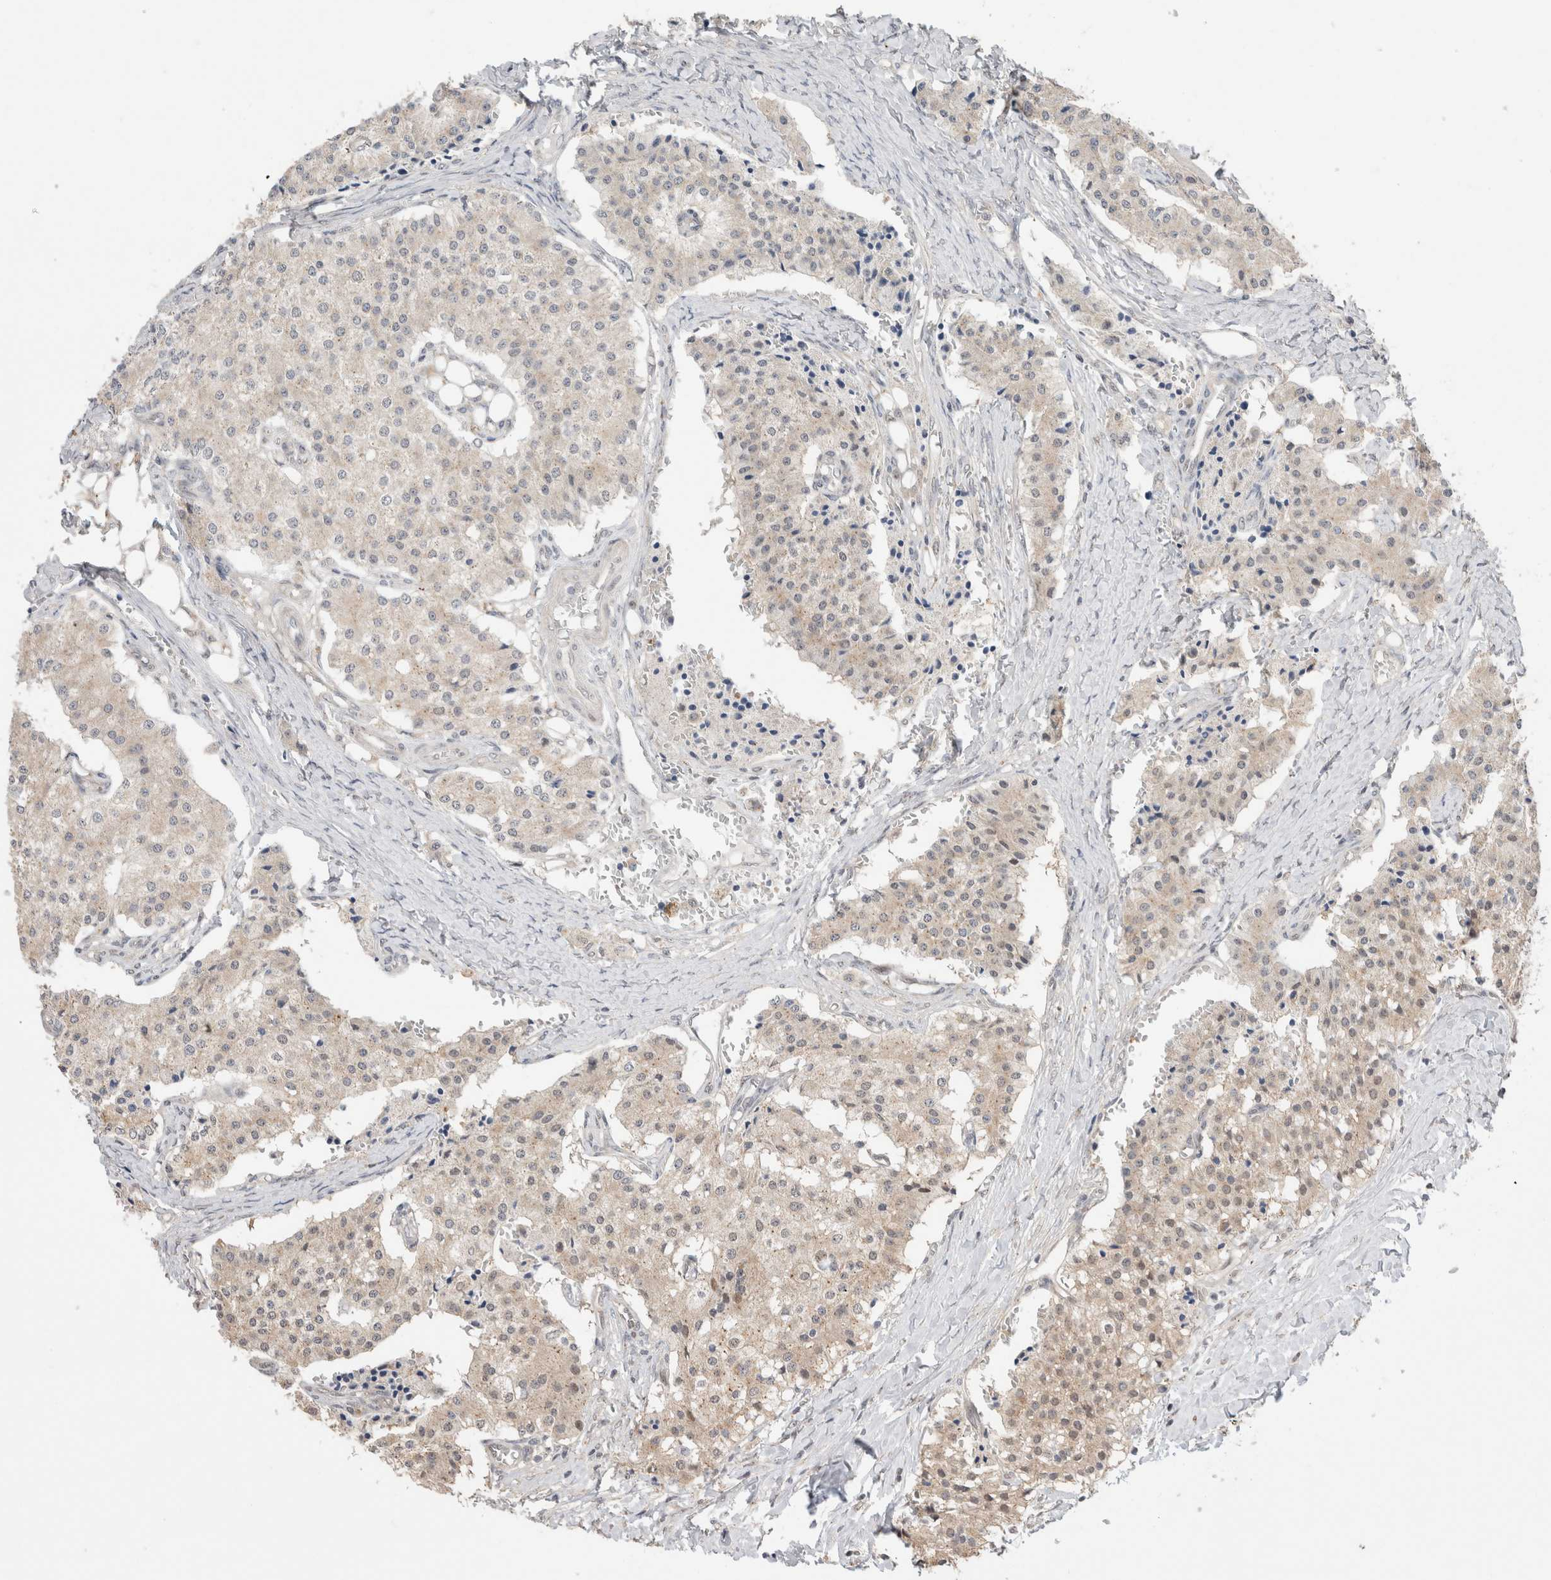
{"staining": {"intensity": "weak", "quantity": "<25%", "location": "cytoplasmic/membranous"}, "tissue": "carcinoid", "cell_type": "Tumor cells", "image_type": "cancer", "snomed": [{"axis": "morphology", "description": "Carcinoid, malignant, NOS"}, {"axis": "topography", "description": "Colon"}], "caption": "The histopathology image displays no staining of tumor cells in carcinoid (malignant). Brightfield microscopy of immunohistochemistry (IHC) stained with DAB (3,3'-diaminobenzidine) (brown) and hematoxylin (blue), captured at high magnification.", "gene": "SLC29A1", "patient": {"sex": "female", "age": 52}}